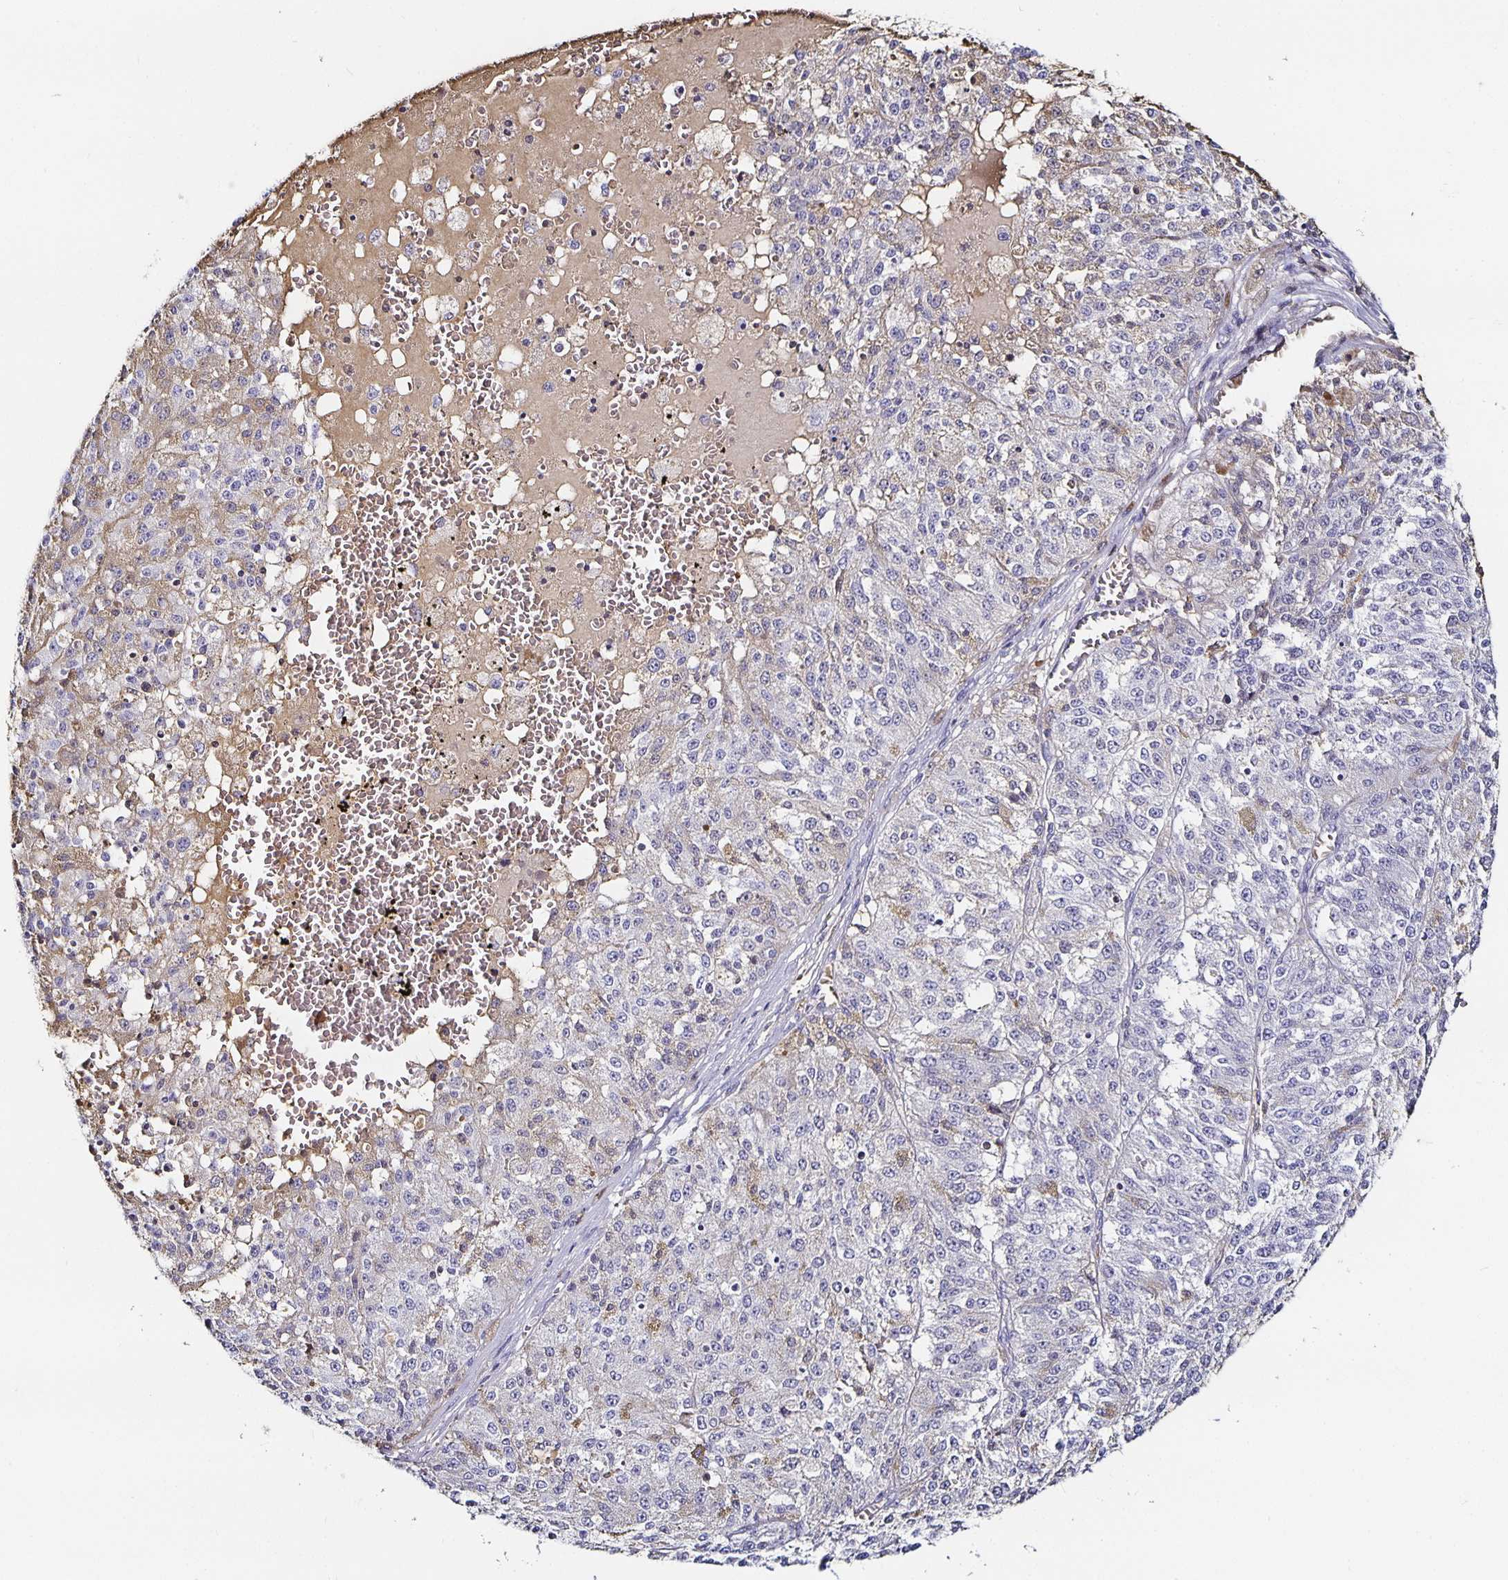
{"staining": {"intensity": "negative", "quantity": "none", "location": "none"}, "tissue": "melanoma", "cell_type": "Tumor cells", "image_type": "cancer", "snomed": [{"axis": "morphology", "description": "Malignant melanoma, Metastatic site"}, {"axis": "topography", "description": "Lymph node"}], "caption": "IHC photomicrograph of neoplastic tissue: human melanoma stained with DAB (3,3'-diaminobenzidine) shows no significant protein positivity in tumor cells.", "gene": "TTR", "patient": {"sex": "female", "age": 64}}